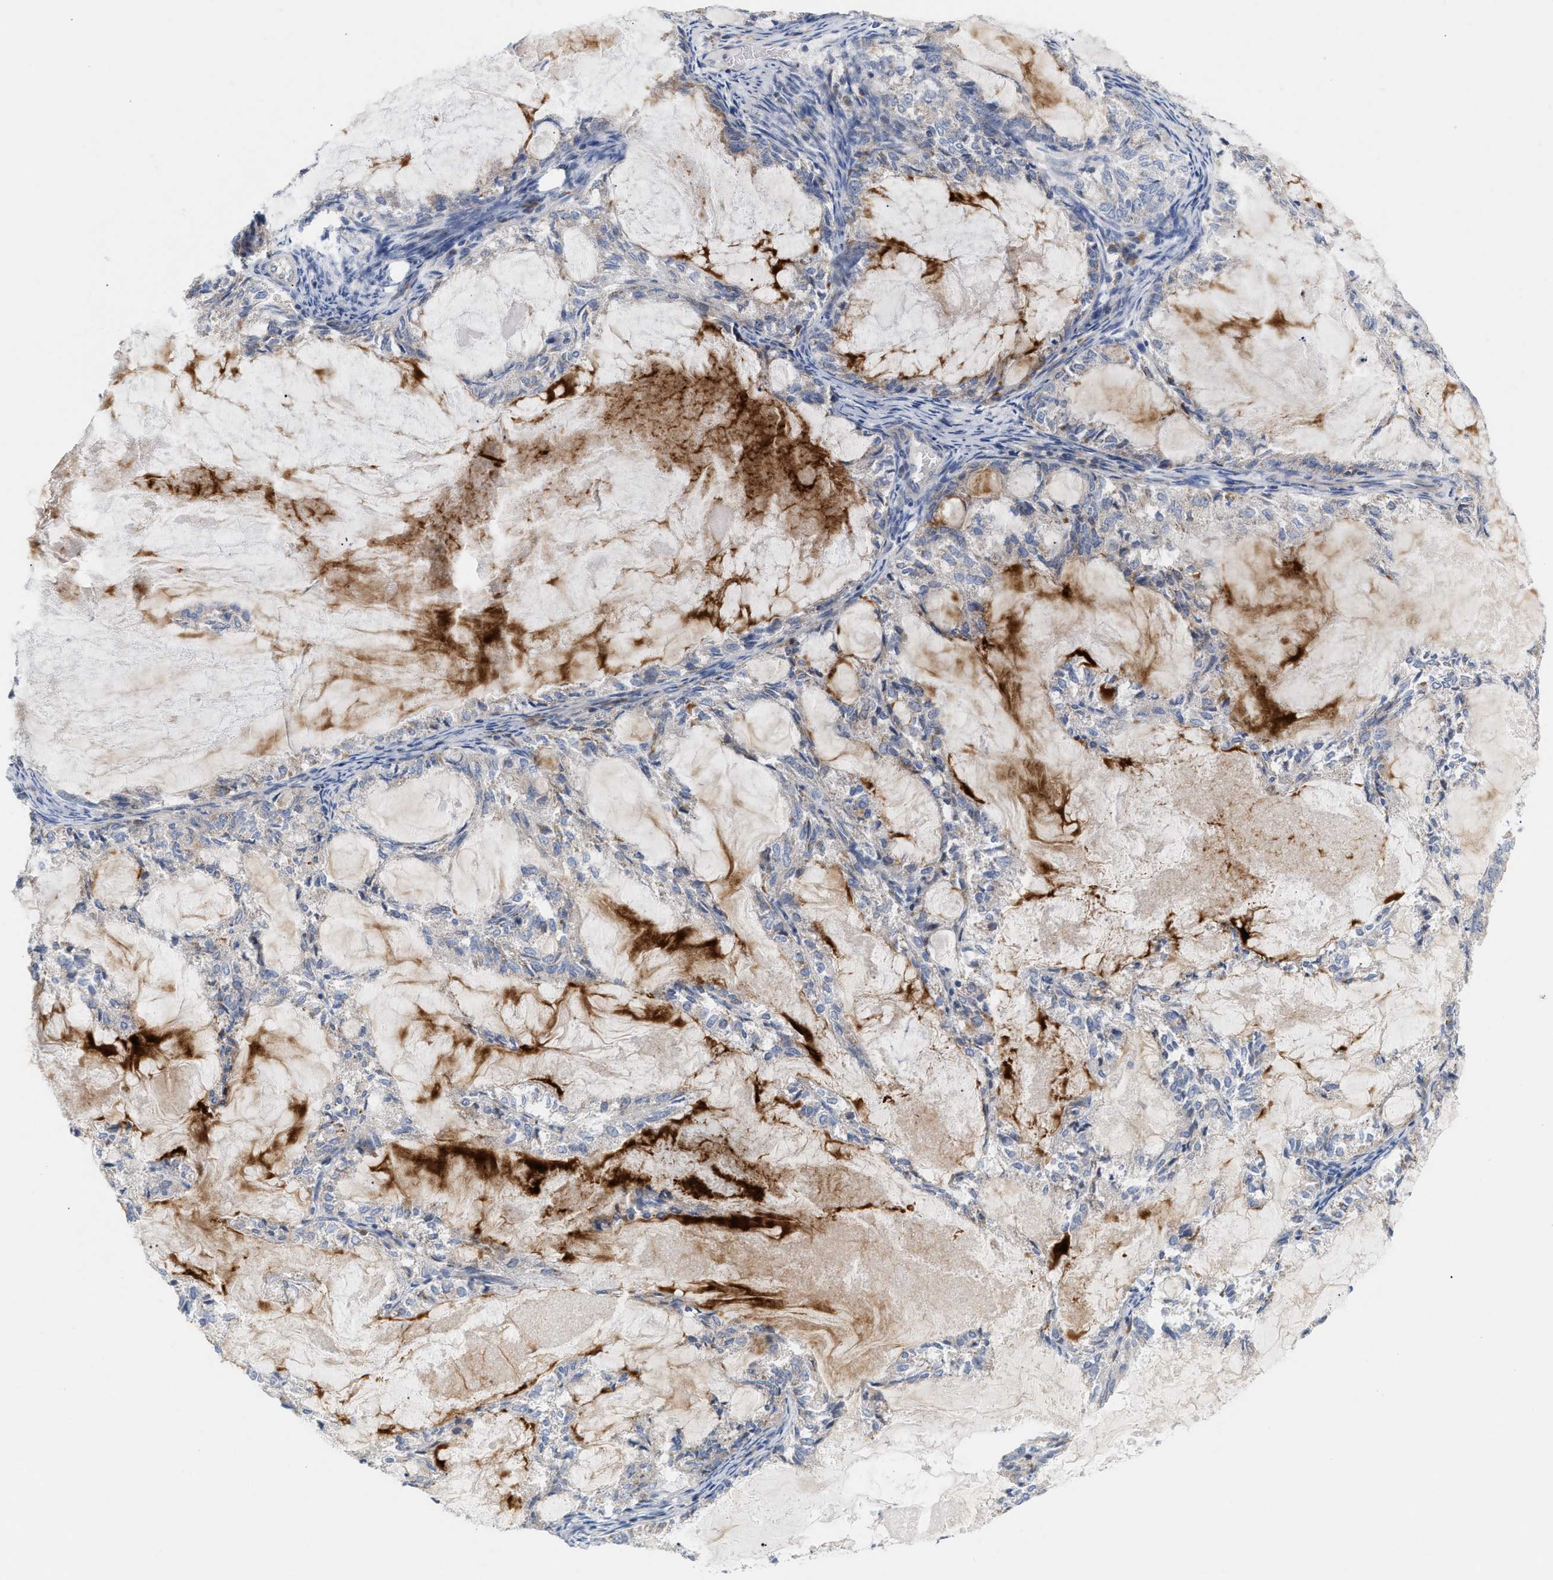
{"staining": {"intensity": "negative", "quantity": "none", "location": "none"}, "tissue": "endometrial cancer", "cell_type": "Tumor cells", "image_type": "cancer", "snomed": [{"axis": "morphology", "description": "Adenocarcinoma, NOS"}, {"axis": "topography", "description": "Endometrium"}], "caption": "Tumor cells show no significant expression in adenocarcinoma (endometrial).", "gene": "DBNL", "patient": {"sex": "female", "age": 86}}